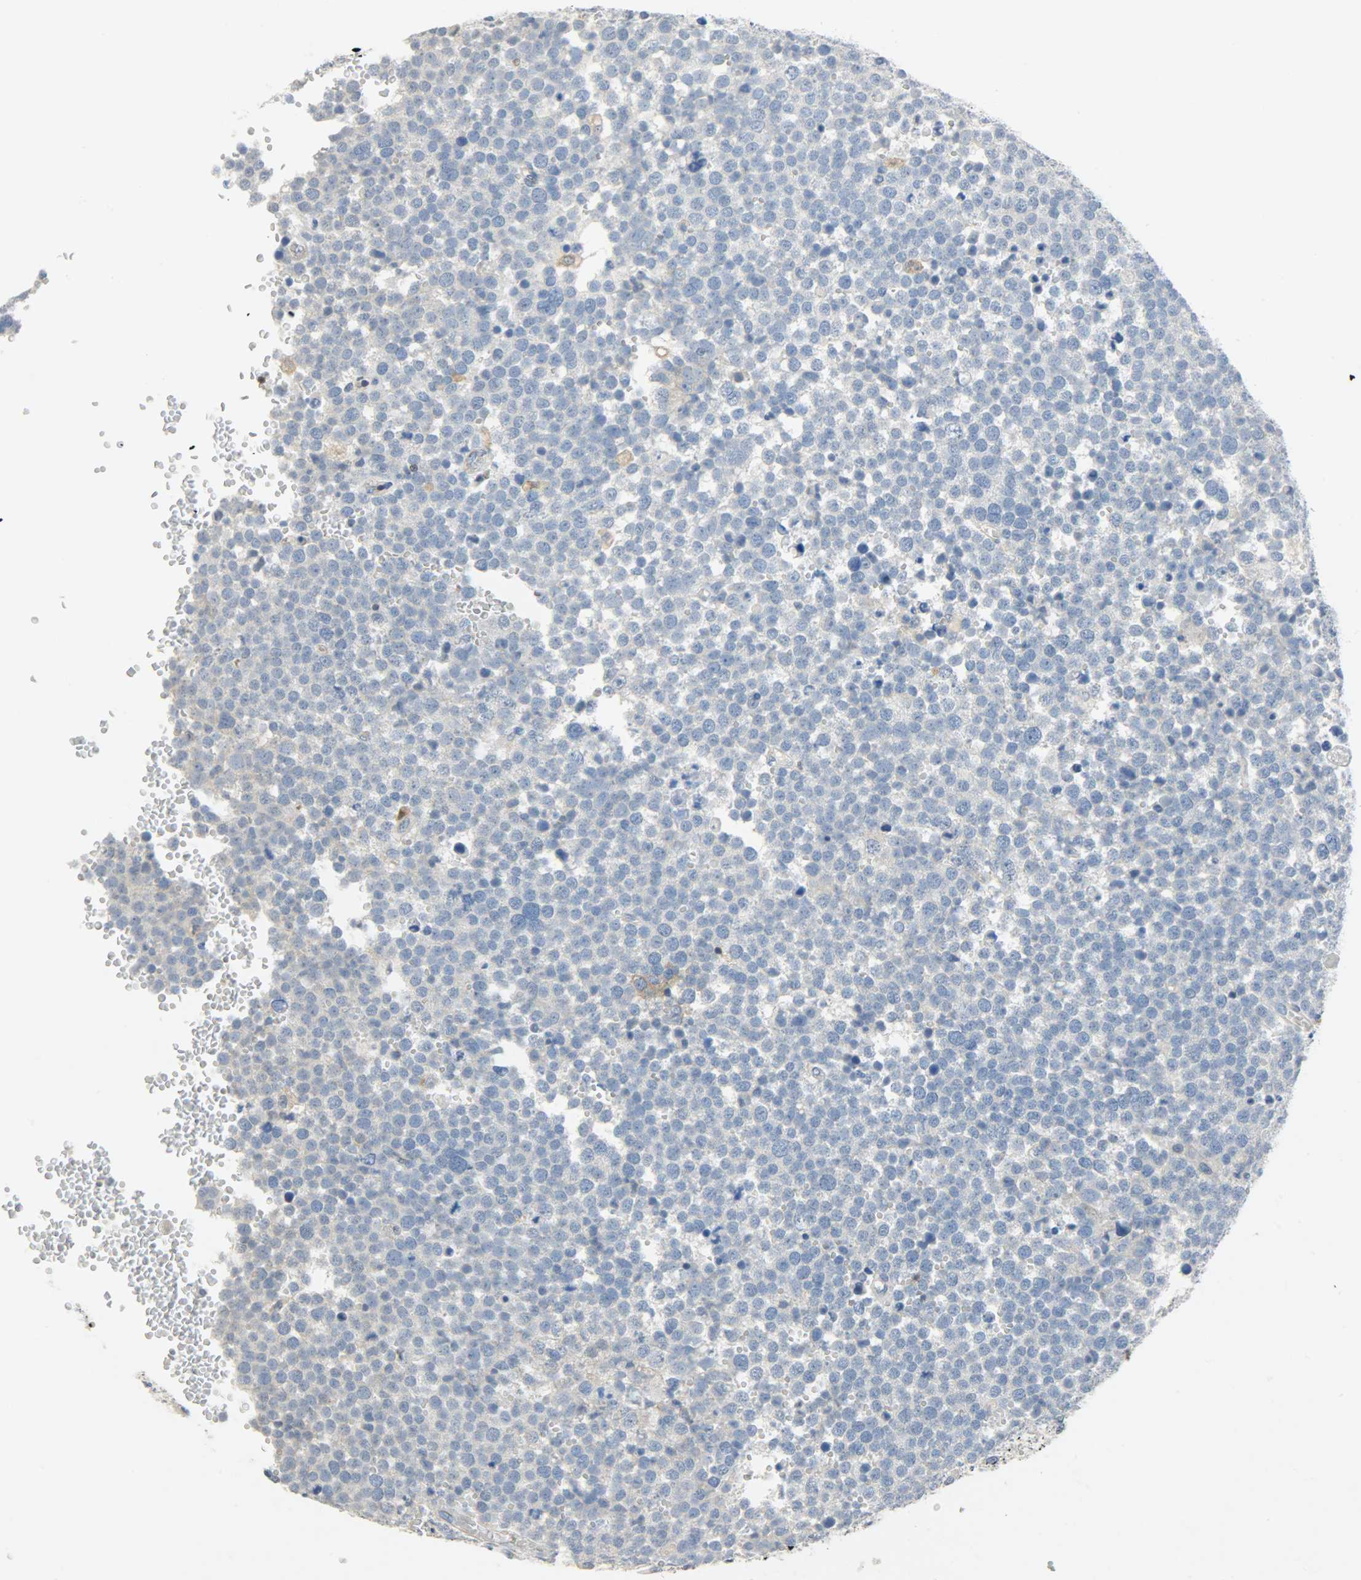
{"staining": {"intensity": "negative", "quantity": "none", "location": "none"}, "tissue": "testis cancer", "cell_type": "Tumor cells", "image_type": "cancer", "snomed": [{"axis": "morphology", "description": "Seminoma, NOS"}, {"axis": "topography", "description": "Testis"}], "caption": "Protein analysis of testis cancer exhibits no significant staining in tumor cells.", "gene": "TRIM21", "patient": {"sex": "male", "age": 71}}